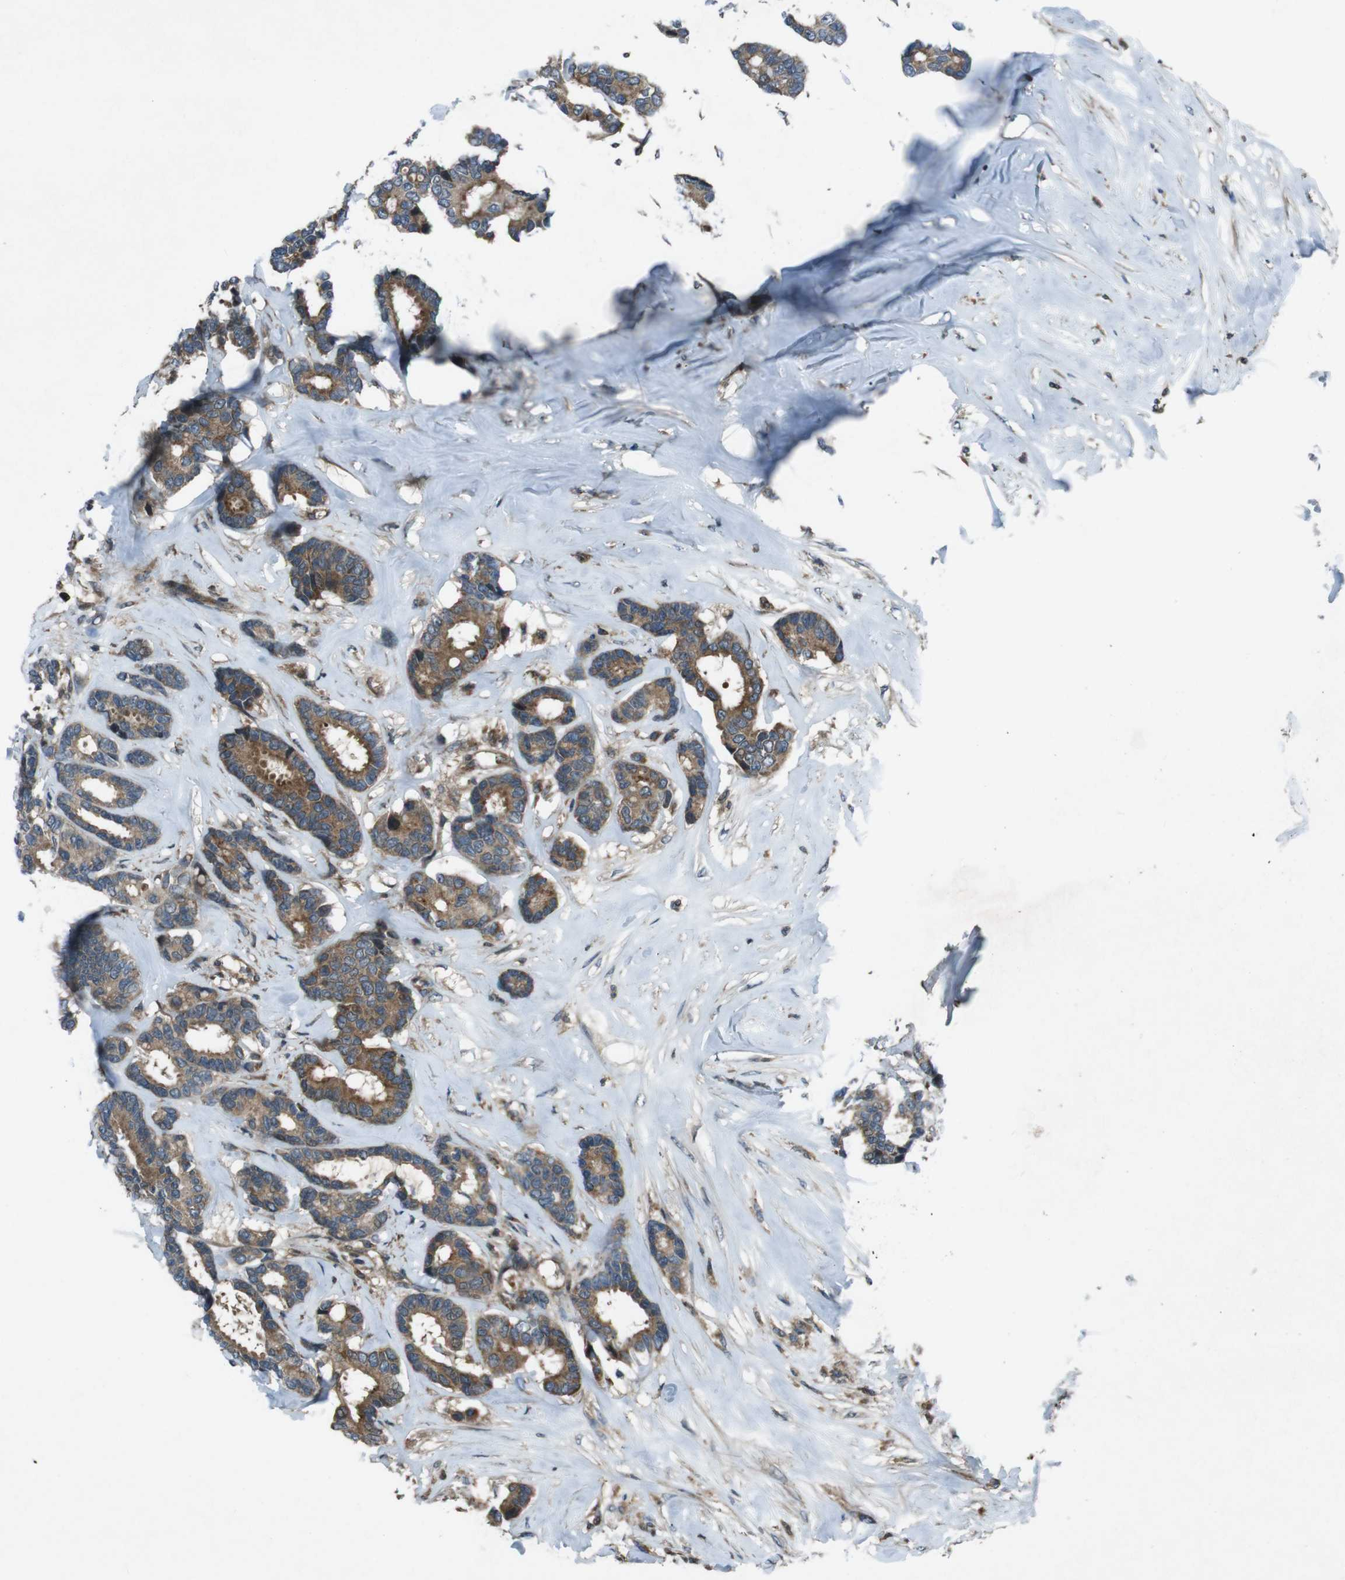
{"staining": {"intensity": "moderate", "quantity": ">75%", "location": "cytoplasmic/membranous"}, "tissue": "breast cancer", "cell_type": "Tumor cells", "image_type": "cancer", "snomed": [{"axis": "morphology", "description": "Duct carcinoma"}, {"axis": "topography", "description": "Breast"}], "caption": "Breast cancer (infiltrating ductal carcinoma) stained with a protein marker shows moderate staining in tumor cells.", "gene": "SLC27A4", "patient": {"sex": "female", "age": 87}}